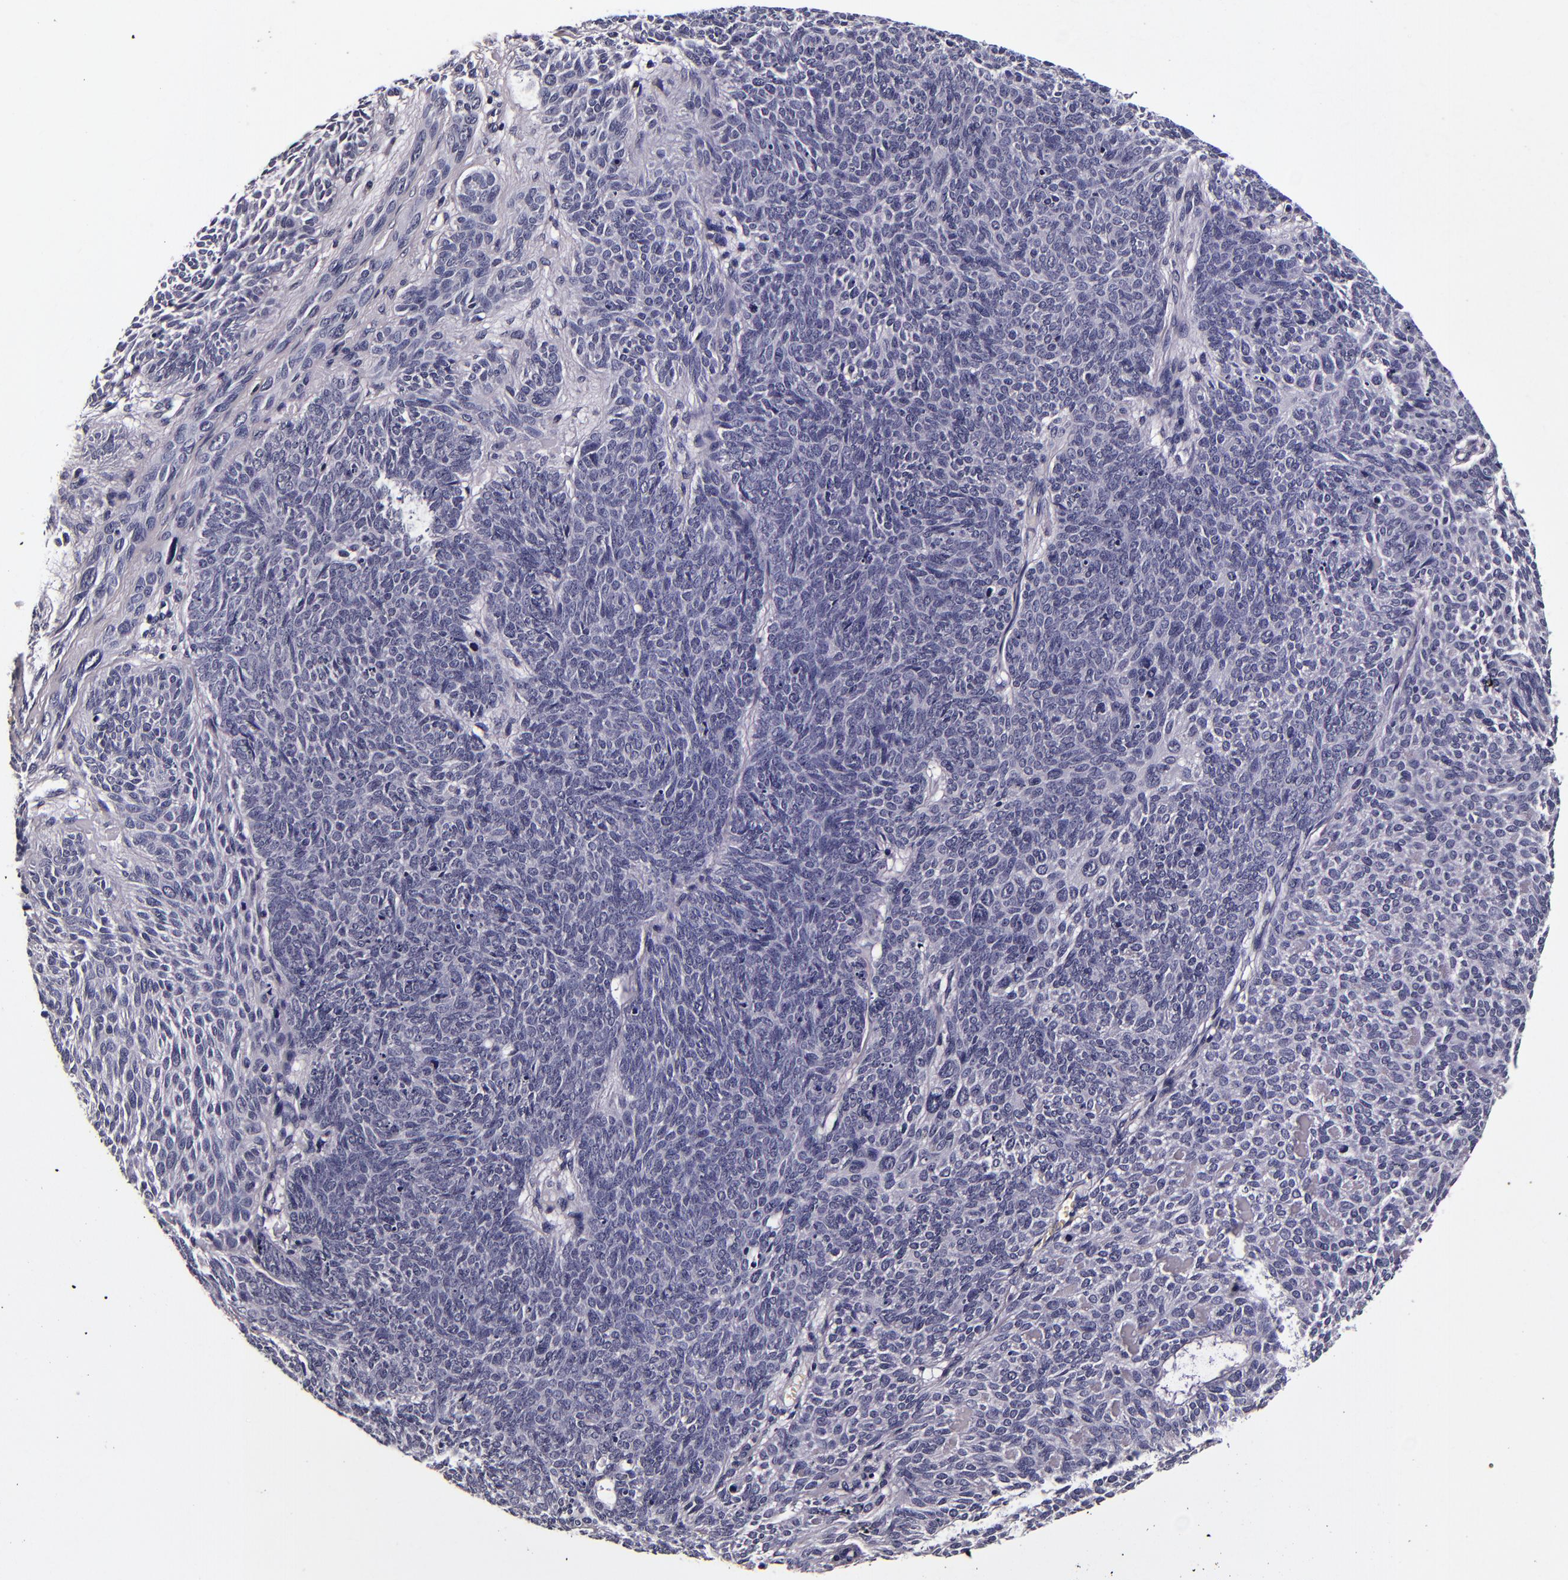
{"staining": {"intensity": "negative", "quantity": "none", "location": "none"}, "tissue": "skin cancer", "cell_type": "Tumor cells", "image_type": "cancer", "snomed": [{"axis": "morphology", "description": "Basal cell carcinoma"}, {"axis": "topography", "description": "Skin"}], "caption": "IHC histopathology image of human skin cancer (basal cell carcinoma) stained for a protein (brown), which reveals no staining in tumor cells.", "gene": "FBN1", "patient": {"sex": "male", "age": 84}}